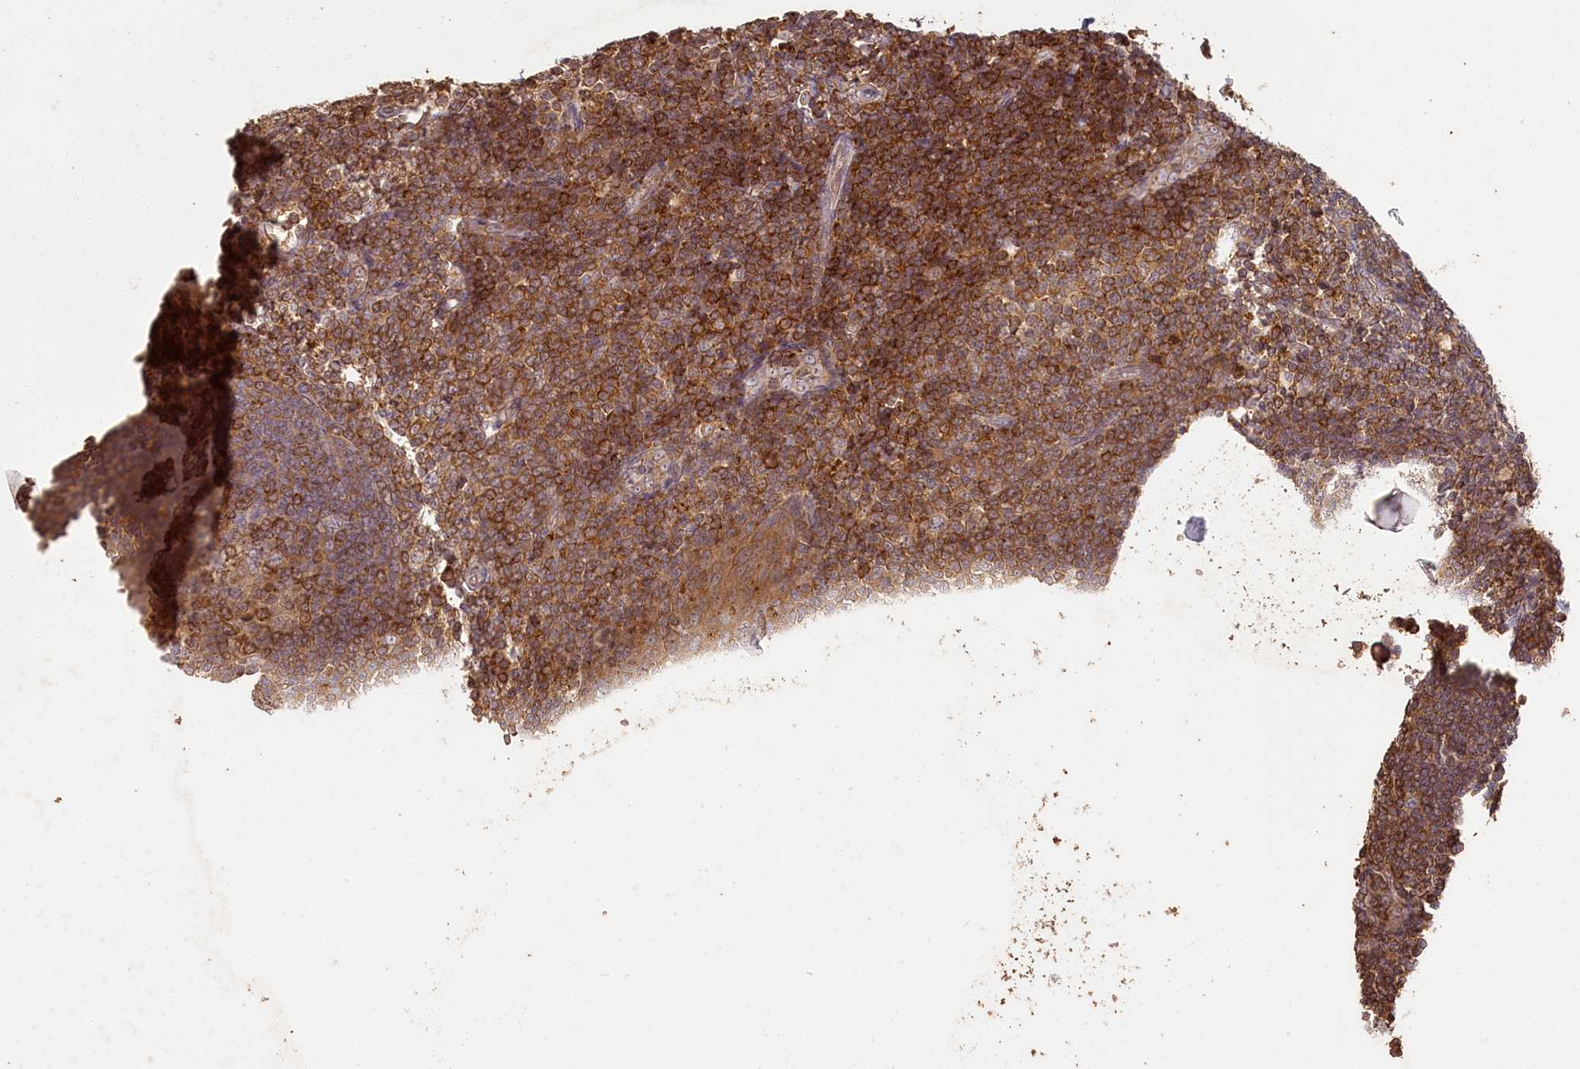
{"staining": {"intensity": "moderate", "quantity": ">75%", "location": "cytoplasmic/membranous"}, "tissue": "tonsil", "cell_type": "Germinal center cells", "image_type": "normal", "snomed": [{"axis": "morphology", "description": "Normal tissue, NOS"}, {"axis": "topography", "description": "Tonsil"}], "caption": "A brown stain shows moderate cytoplasmic/membranous expression of a protein in germinal center cells of unremarkable human tonsil. (Stains: DAB in brown, nuclei in blue, Microscopy: brightfield microscopy at high magnification).", "gene": "MADD", "patient": {"sex": "male", "age": 27}}